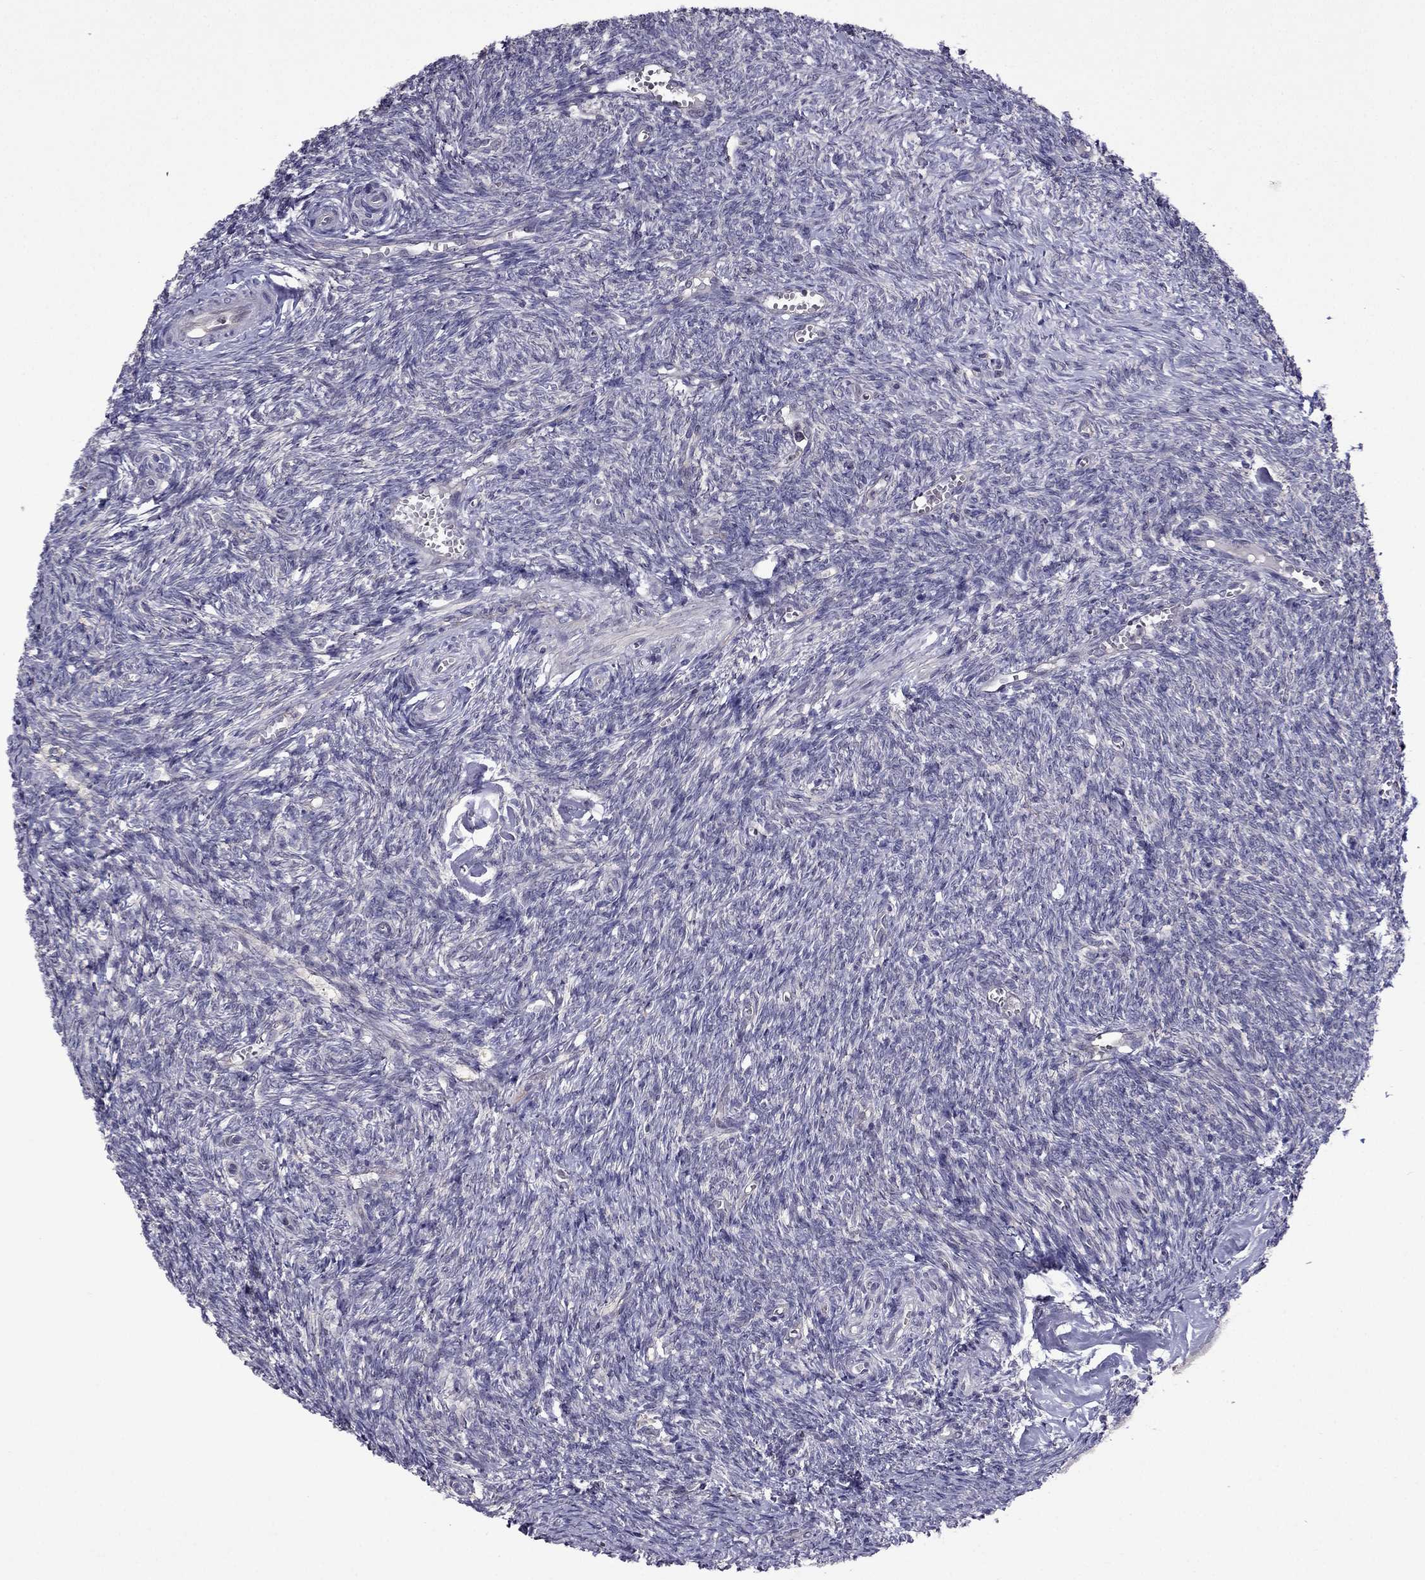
{"staining": {"intensity": "strong", "quantity": ">75%", "location": "cytoplasmic/membranous"}, "tissue": "ovary", "cell_type": "Follicle cells", "image_type": "normal", "snomed": [{"axis": "morphology", "description": "Normal tissue, NOS"}, {"axis": "topography", "description": "Ovary"}], "caption": "Protein staining by immunohistochemistry reveals strong cytoplasmic/membranous expression in about >75% of follicle cells in benign ovary. (Brightfield microscopy of DAB IHC at high magnification).", "gene": "CDK5", "patient": {"sex": "female", "age": 43}}